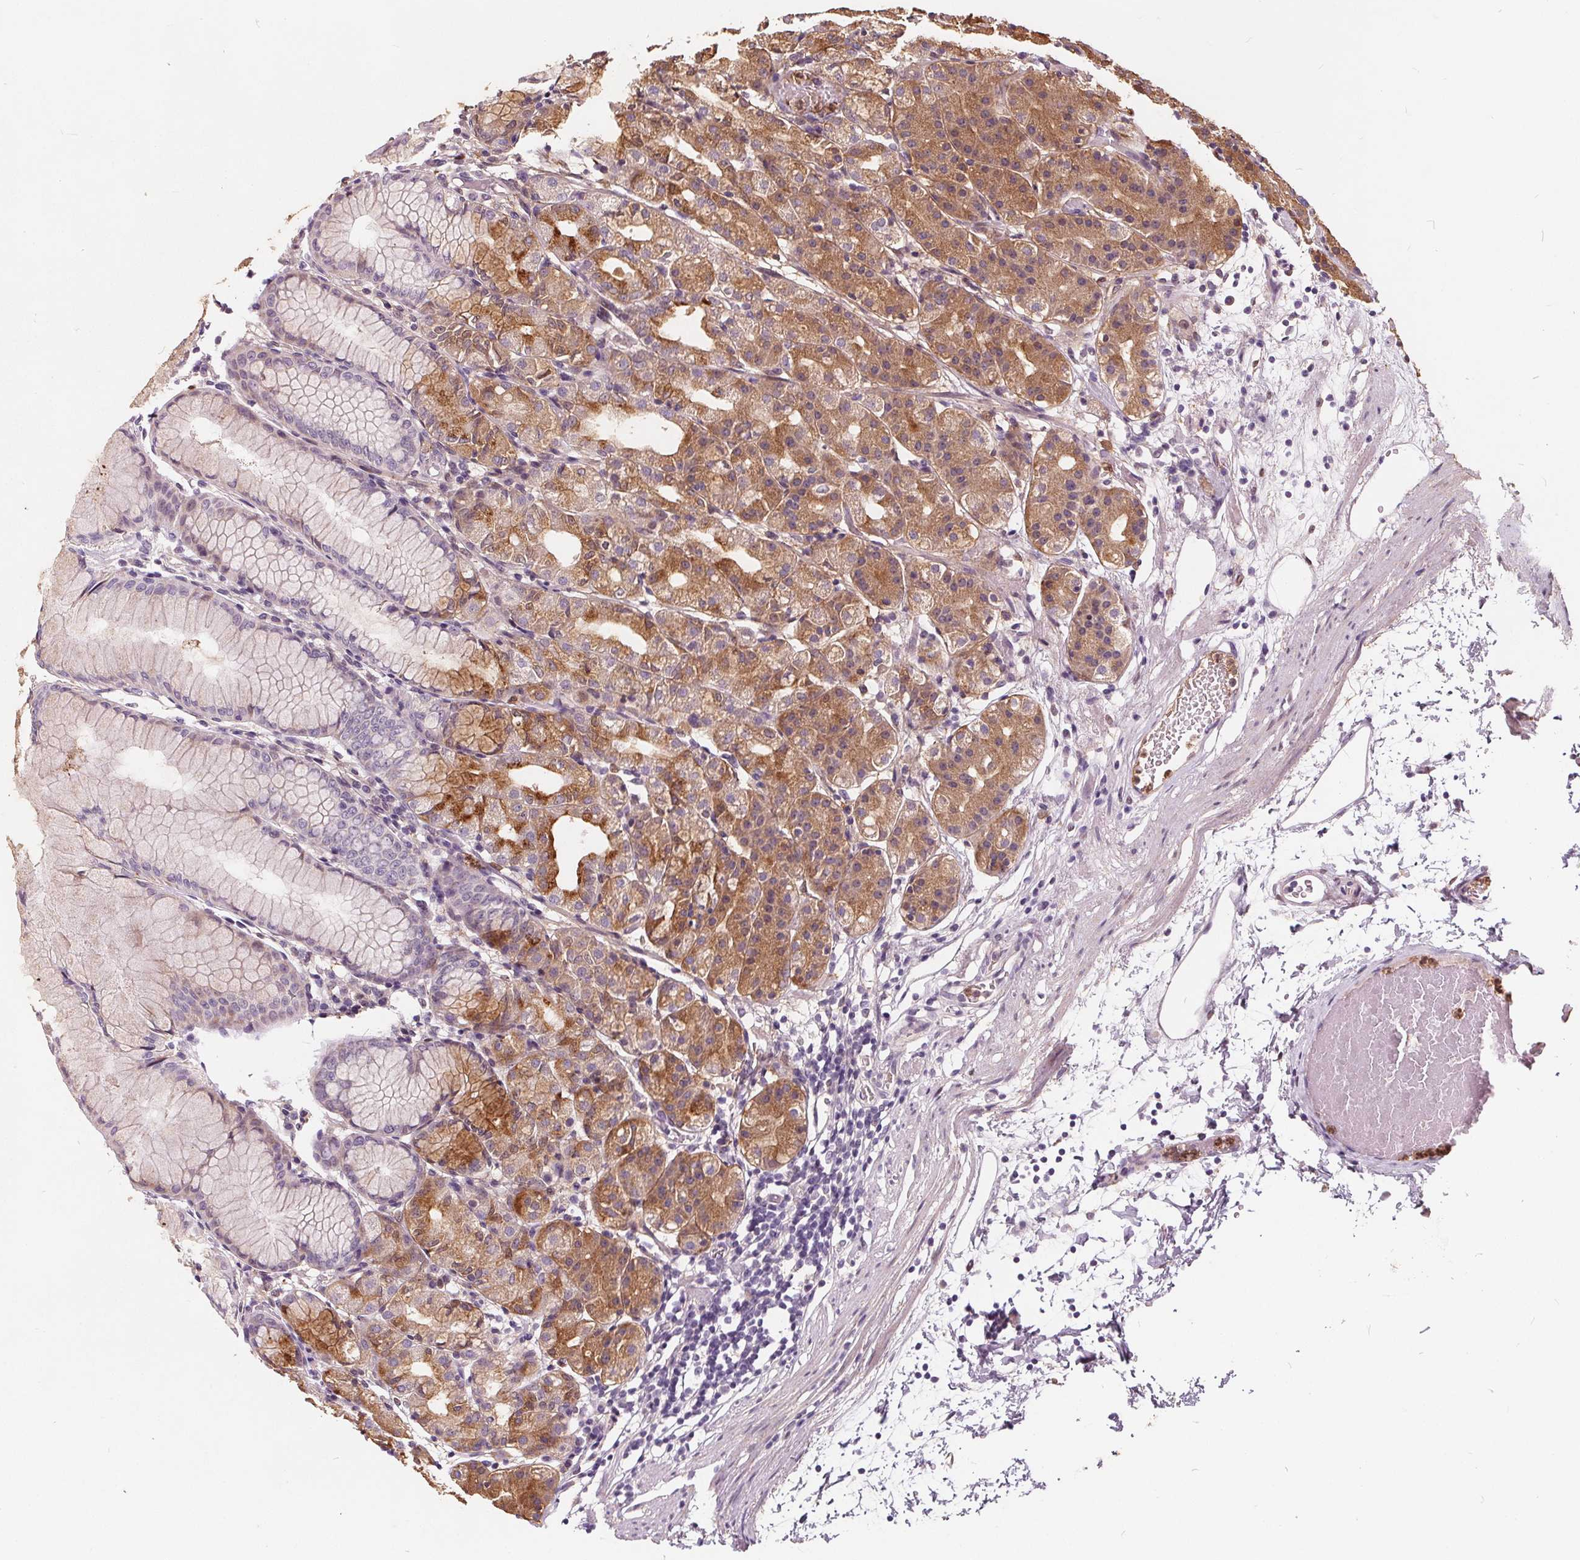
{"staining": {"intensity": "moderate", "quantity": "25%-75%", "location": "cytoplasmic/membranous"}, "tissue": "stomach", "cell_type": "Glandular cells", "image_type": "normal", "snomed": [{"axis": "morphology", "description": "Normal tissue, NOS"}, {"axis": "topography", "description": "Stomach"}], "caption": "Stomach stained with a brown dye shows moderate cytoplasmic/membranous positive expression in approximately 25%-75% of glandular cells.", "gene": "HAAO", "patient": {"sex": "female", "age": 57}}